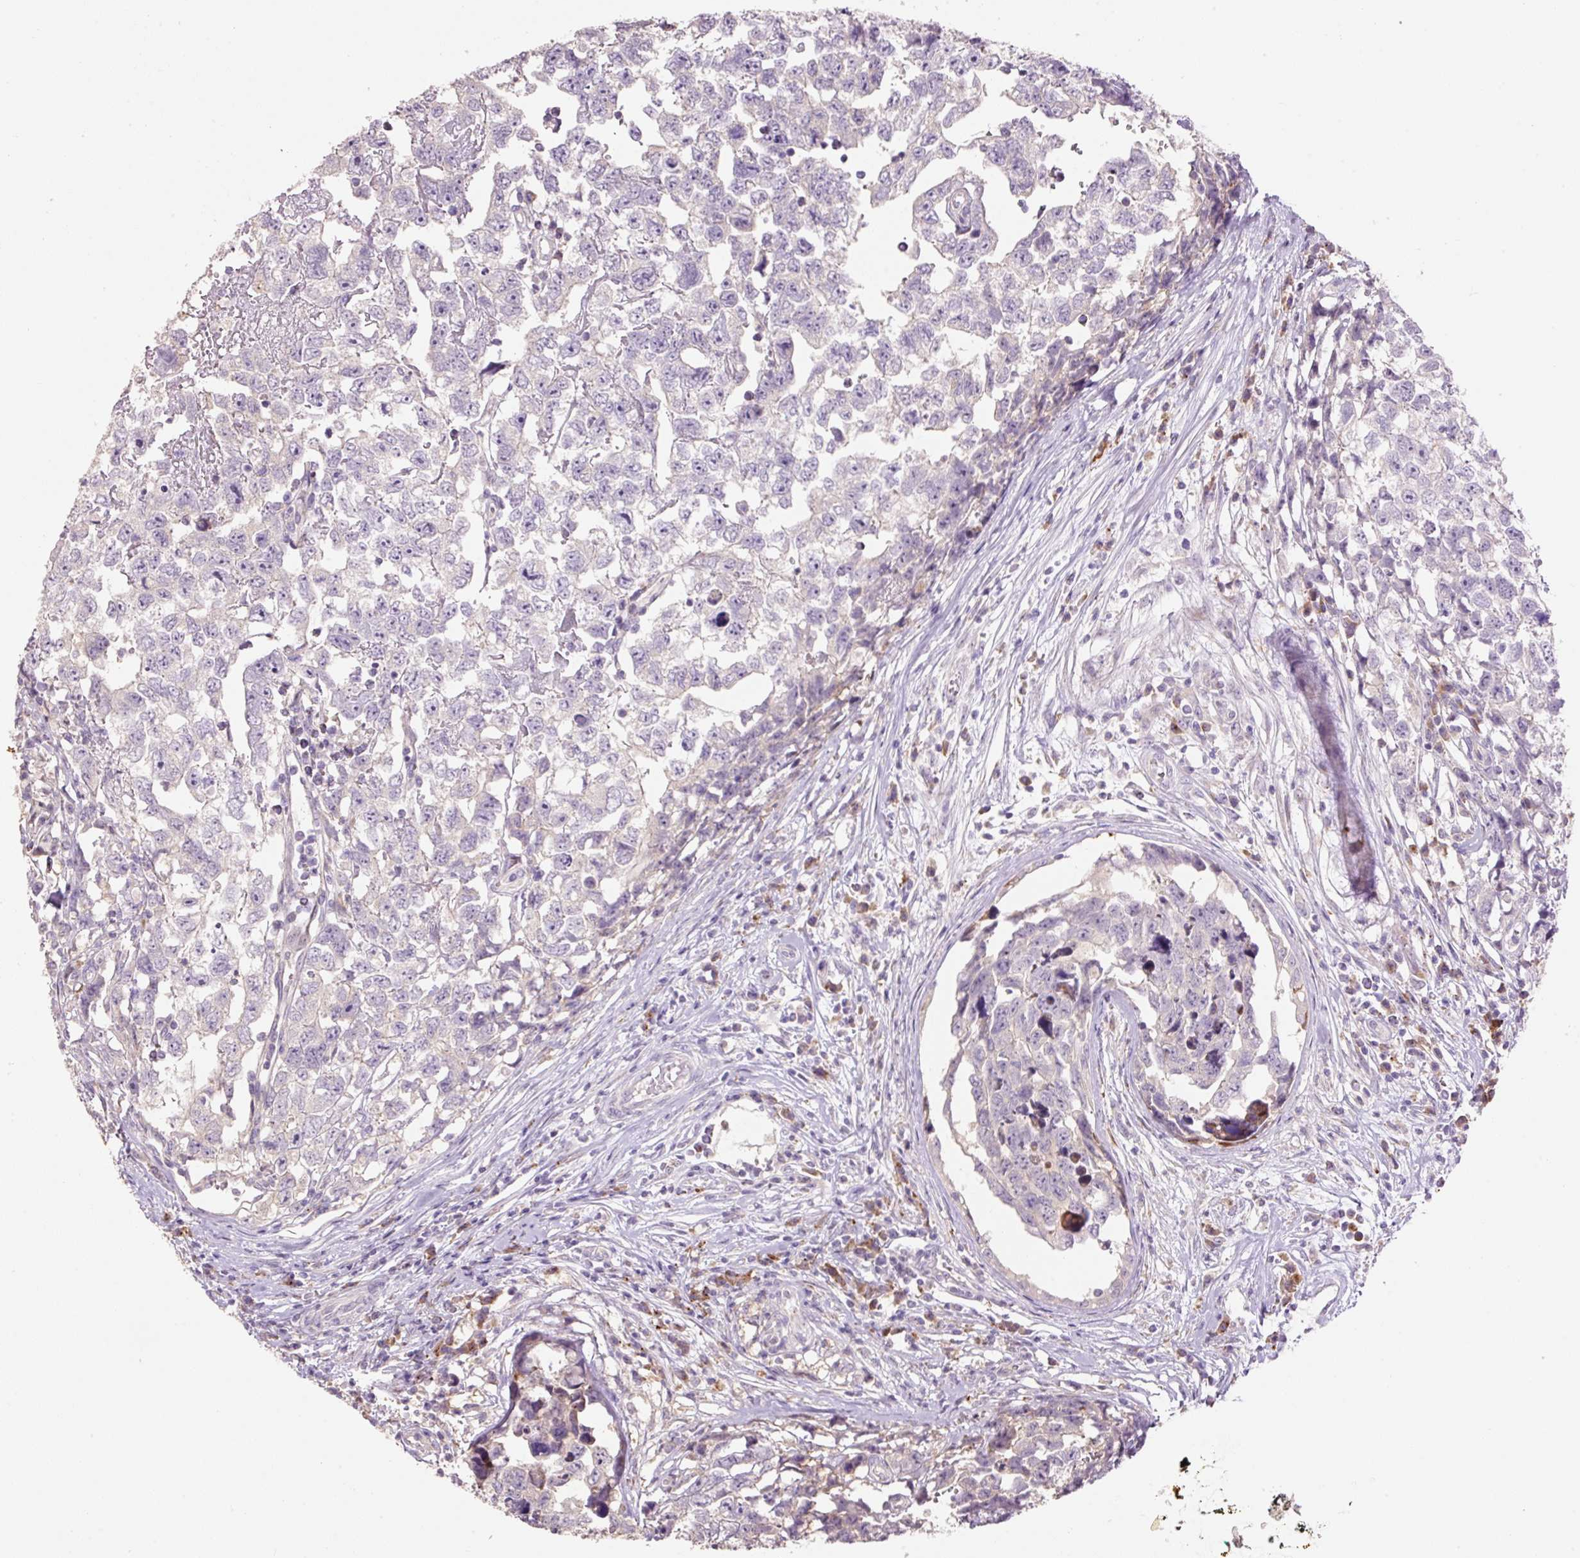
{"staining": {"intensity": "negative", "quantity": "none", "location": "none"}, "tissue": "testis cancer", "cell_type": "Tumor cells", "image_type": "cancer", "snomed": [{"axis": "morphology", "description": "Carcinoma, Embryonal, NOS"}, {"axis": "topography", "description": "Testis"}], "caption": "High magnification brightfield microscopy of embryonal carcinoma (testis) stained with DAB (3,3'-diaminobenzidine) (brown) and counterstained with hematoxylin (blue): tumor cells show no significant expression.", "gene": "HAX1", "patient": {"sex": "male", "age": 22}}